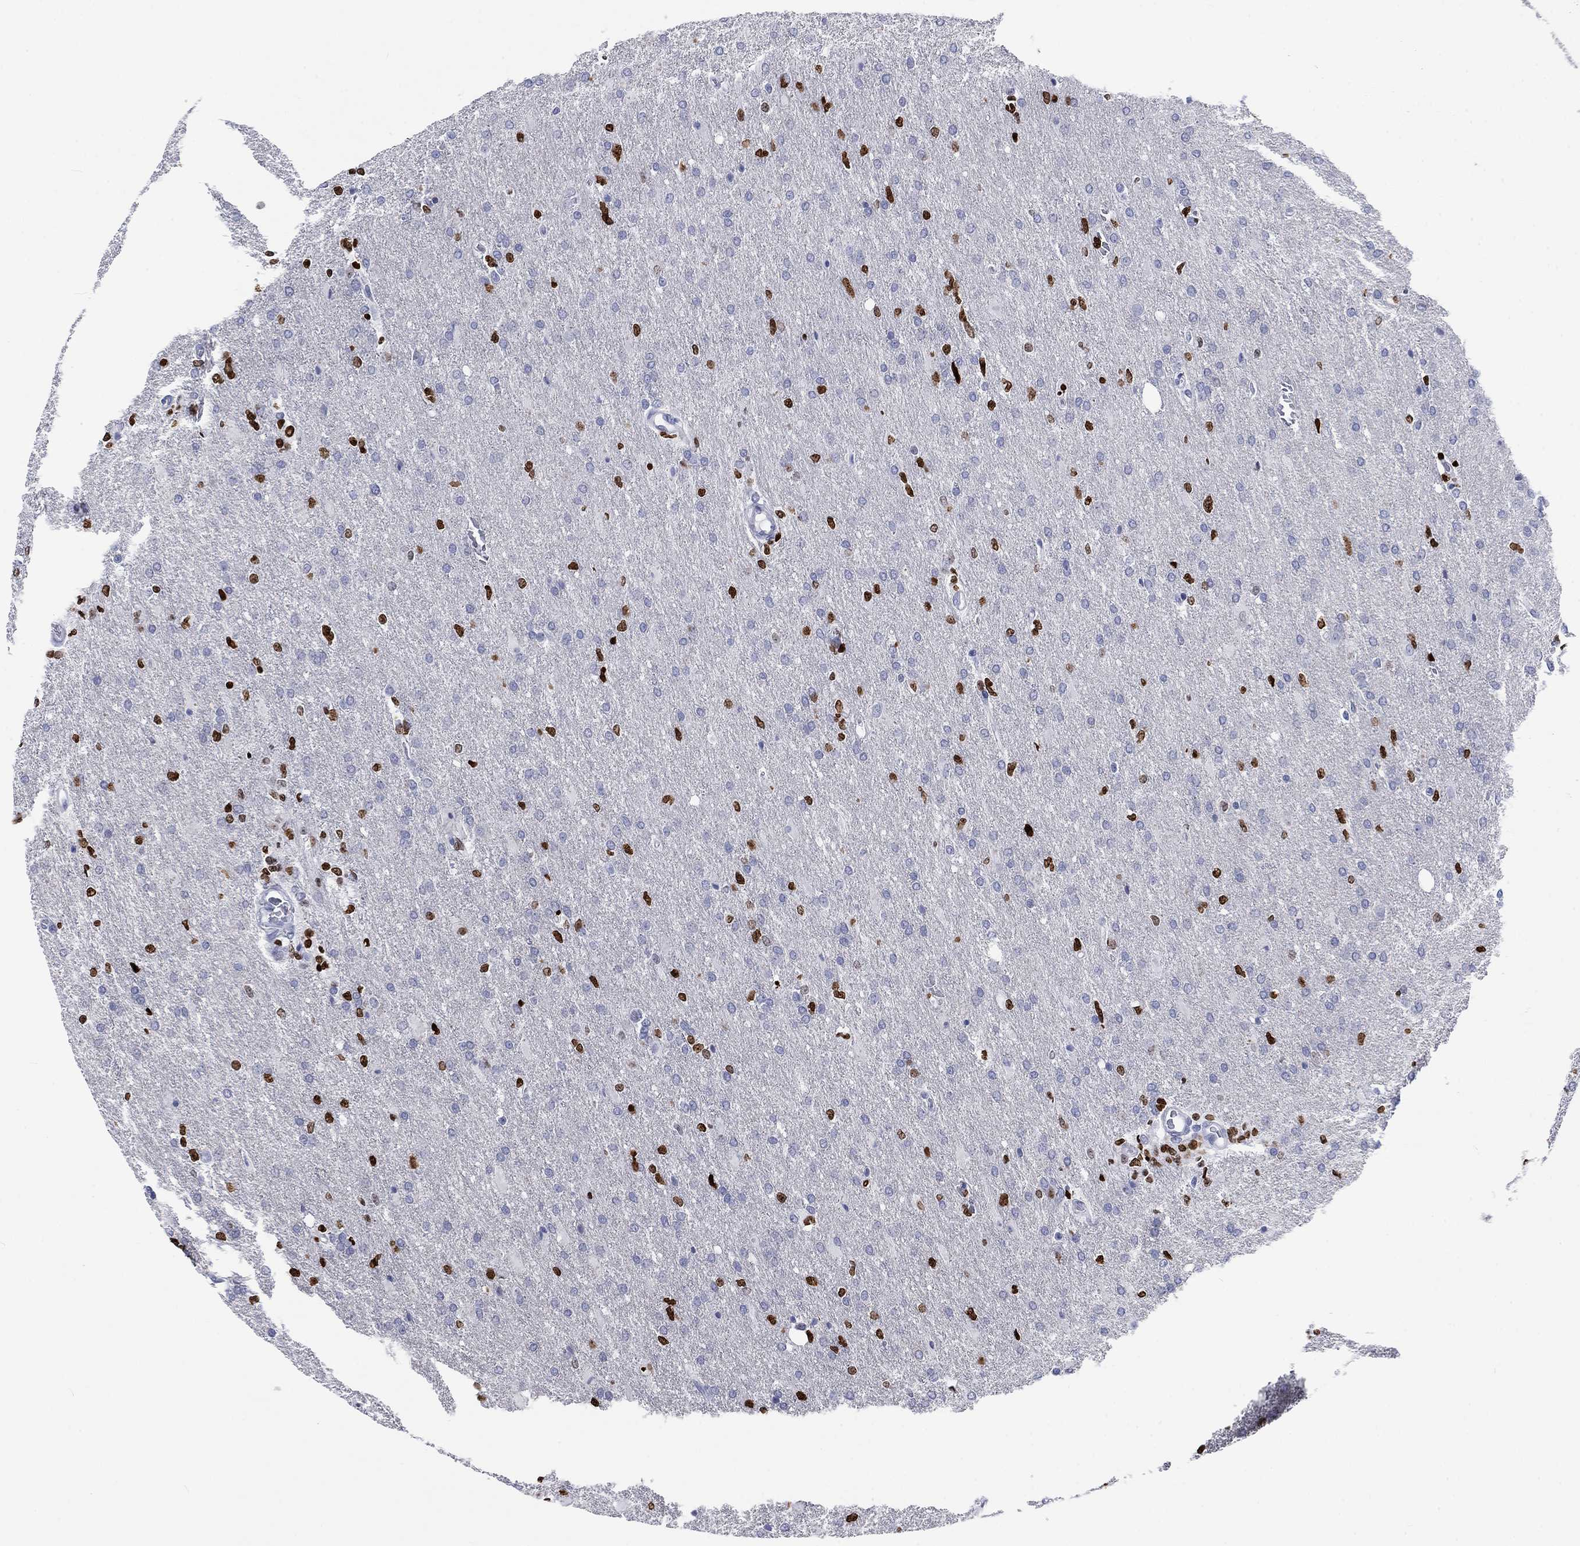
{"staining": {"intensity": "strong", "quantity": "25%-75%", "location": "nuclear"}, "tissue": "glioma", "cell_type": "Tumor cells", "image_type": "cancer", "snomed": [{"axis": "morphology", "description": "Glioma, malignant, High grade"}, {"axis": "topography", "description": "Brain"}], "caption": "DAB immunohistochemical staining of human malignant high-grade glioma demonstrates strong nuclear protein positivity in about 25%-75% of tumor cells.", "gene": "H1-5", "patient": {"sex": "male", "age": 68}}